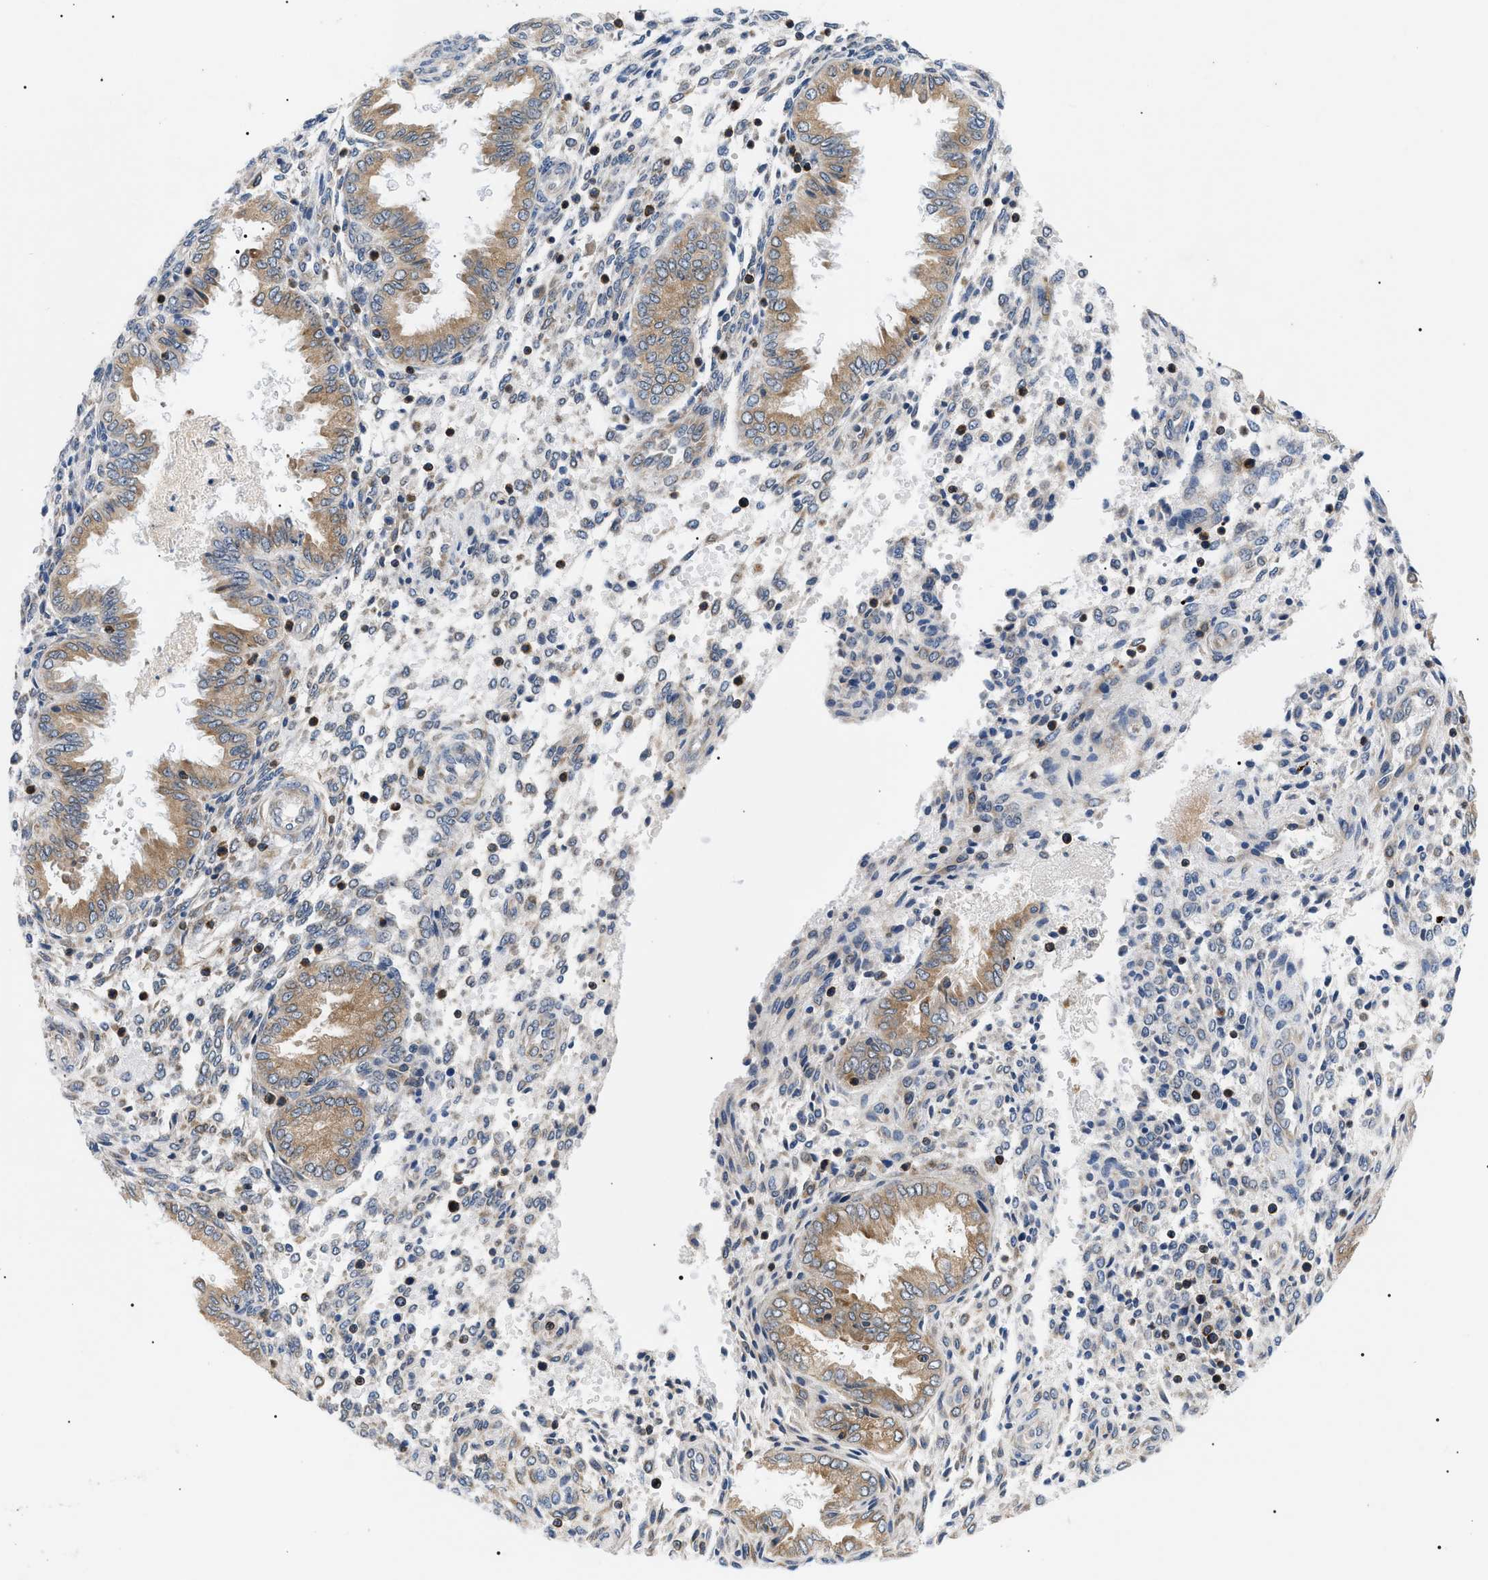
{"staining": {"intensity": "negative", "quantity": "none", "location": "none"}, "tissue": "endometrium", "cell_type": "Cells in endometrial stroma", "image_type": "normal", "snomed": [{"axis": "morphology", "description": "Normal tissue, NOS"}, {"axis": "topography", "description": "Endometrium"}], "caption": "Immunohistochemistry (IHC) of normal endometrium demonstrates no expression in cells in endometrial stroma.", "gene": "DERL1", "patient": {"sex": "female", "age": 33}}